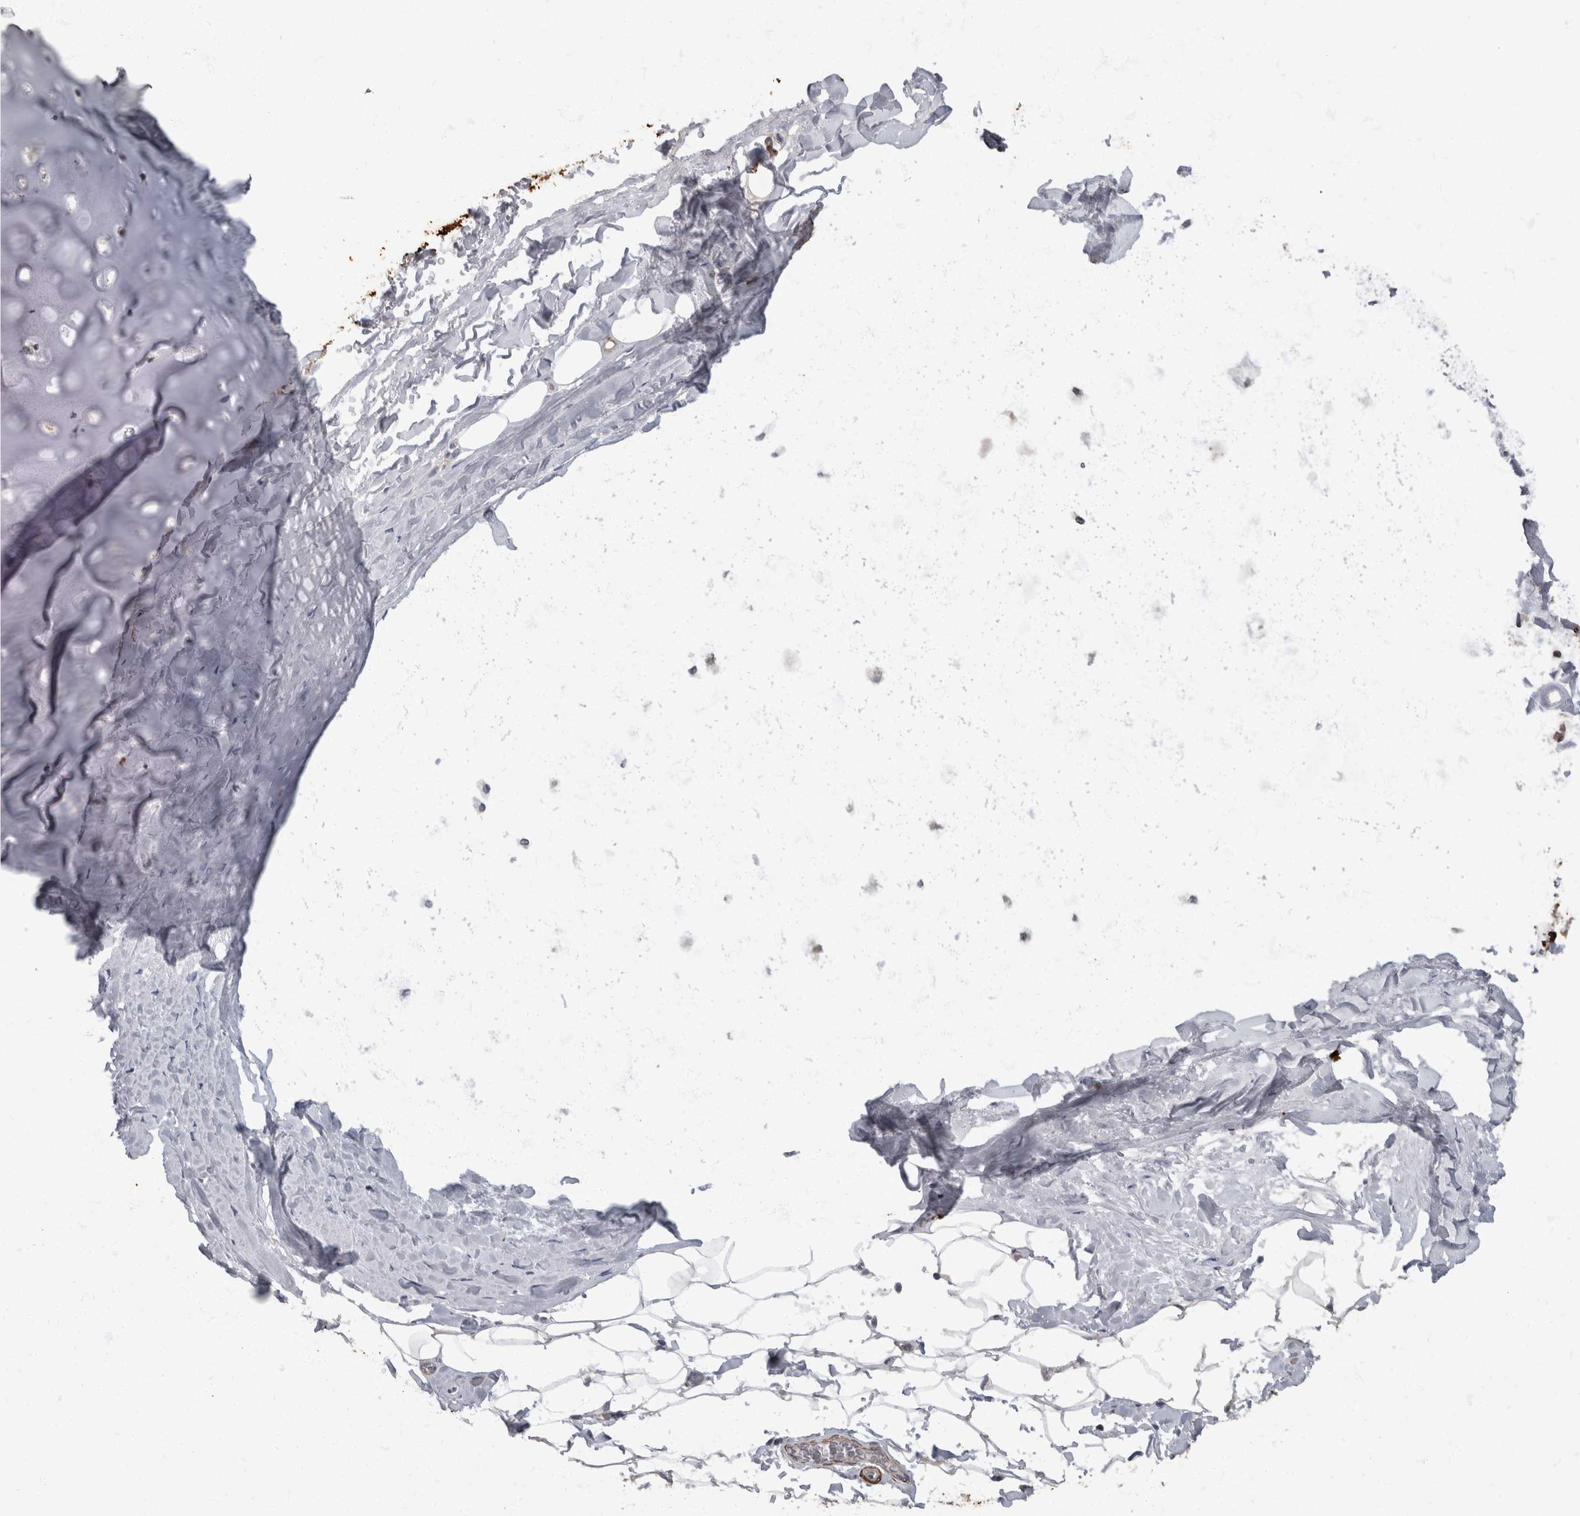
{"staining": {"intensity": "negative", "quantity": "none", "location": "none"}, "tissue": "adipose tissue", "cell_type": "Adipocytes", "image_type": "normal", "snomed": [{"axis": "morphology", "description": "Normal tissue, NOS"}, {"axis": "topography", "description": "Cartilage tissue"}], "caption": "Histopathology image shows no protein staining in adipocytes of normal adipose tissue.", "gene": "MASTL", "patient": {"sex": "female", "age": 63}}